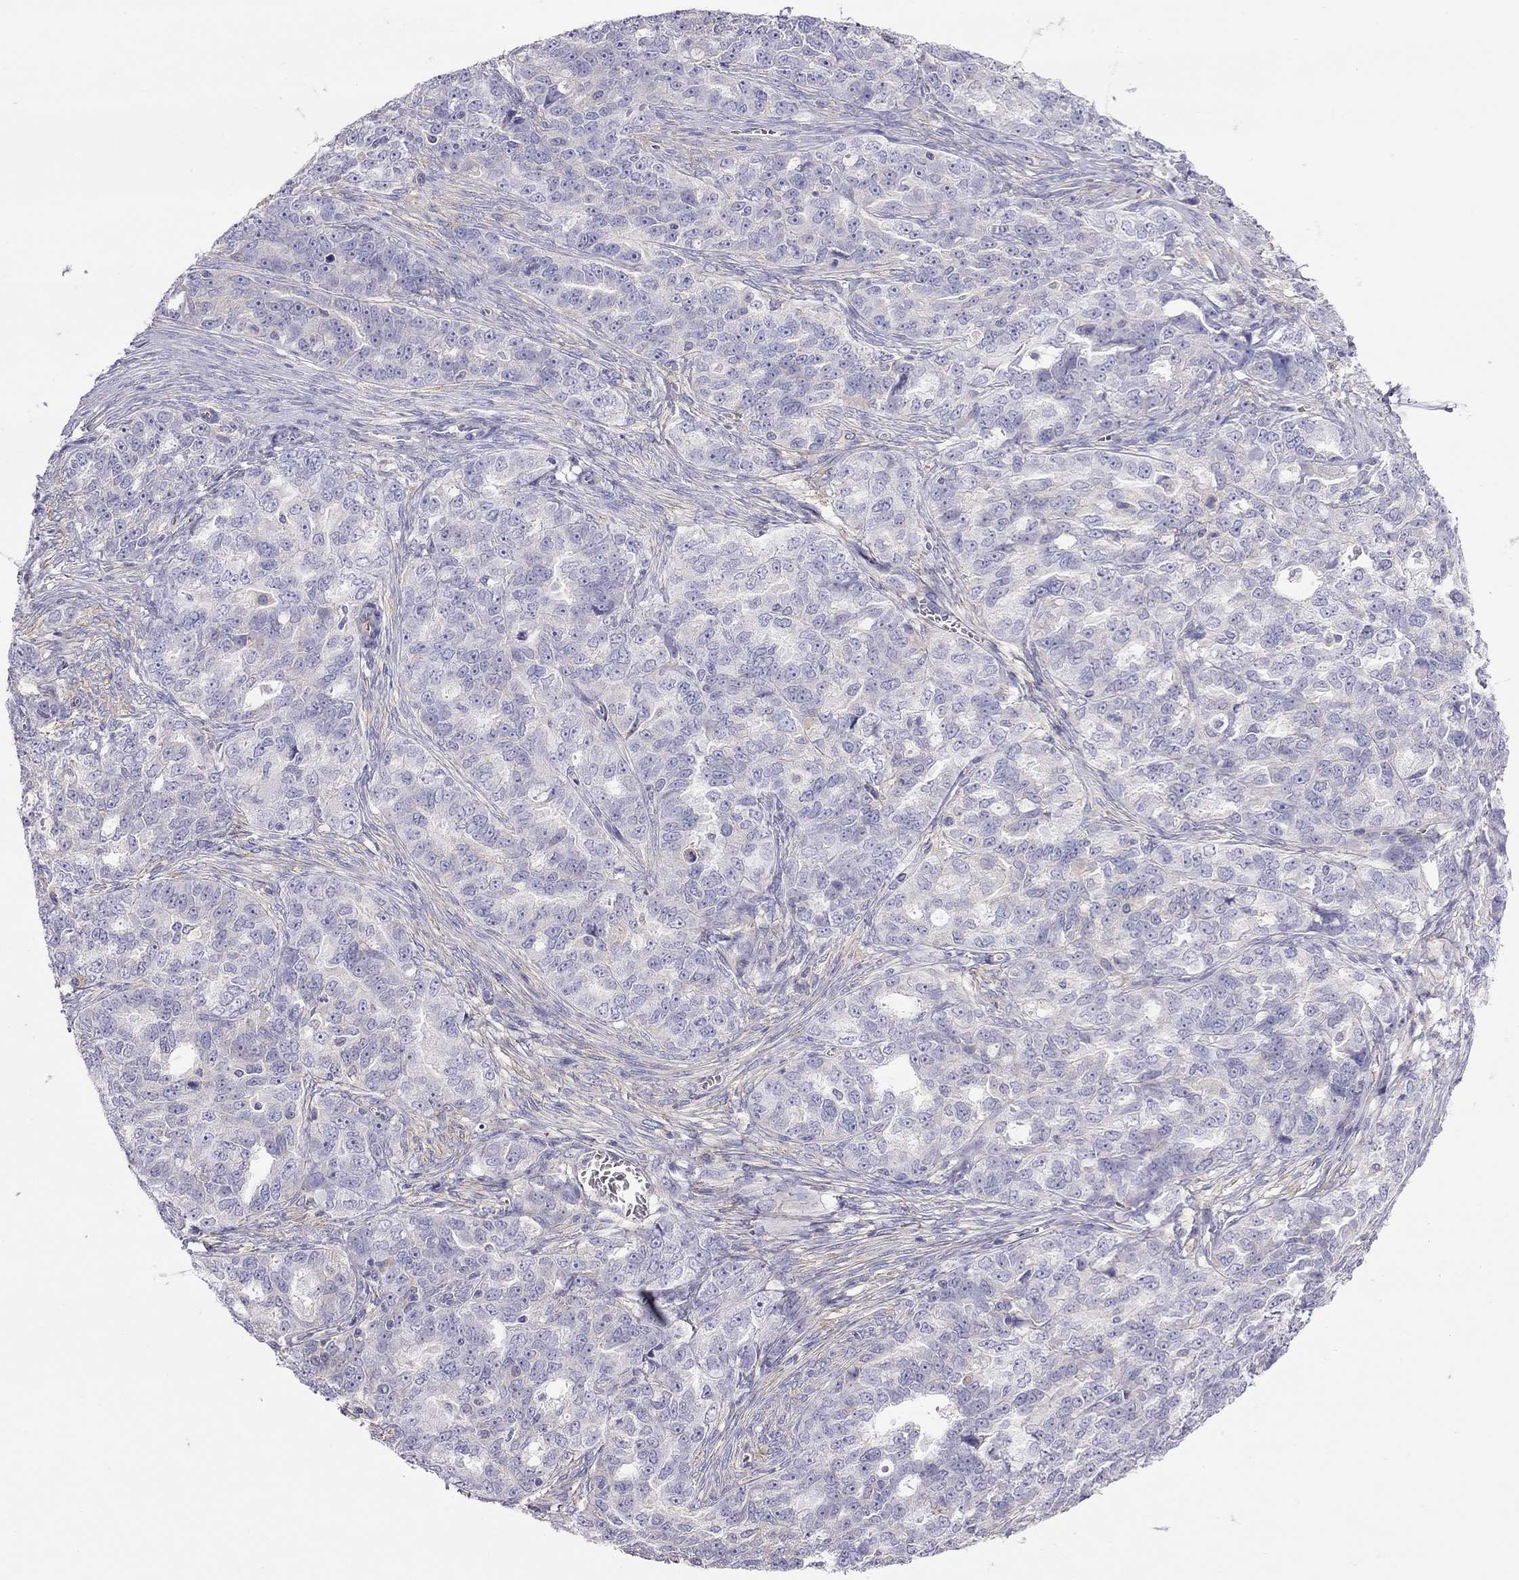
{"staining": {"intensity": "negative", "quantity": "none", "location": "none"}, "tissue": "ovarian cancer", "cell_type": "Tumor cells", "image_type": "cancer", "snomed": [{"axis": "morphology", "description": "Cystadenocarcinoma, serous, NOS"}, {"axis": "topography", "description": "Ovary"}], "caption": "There is no significant staining in tumor cells of ovarian cancer (serous cystadenocarcinoma).", "gene": "ALOX15B", "patient": {"sex": "female", "age": 51}}